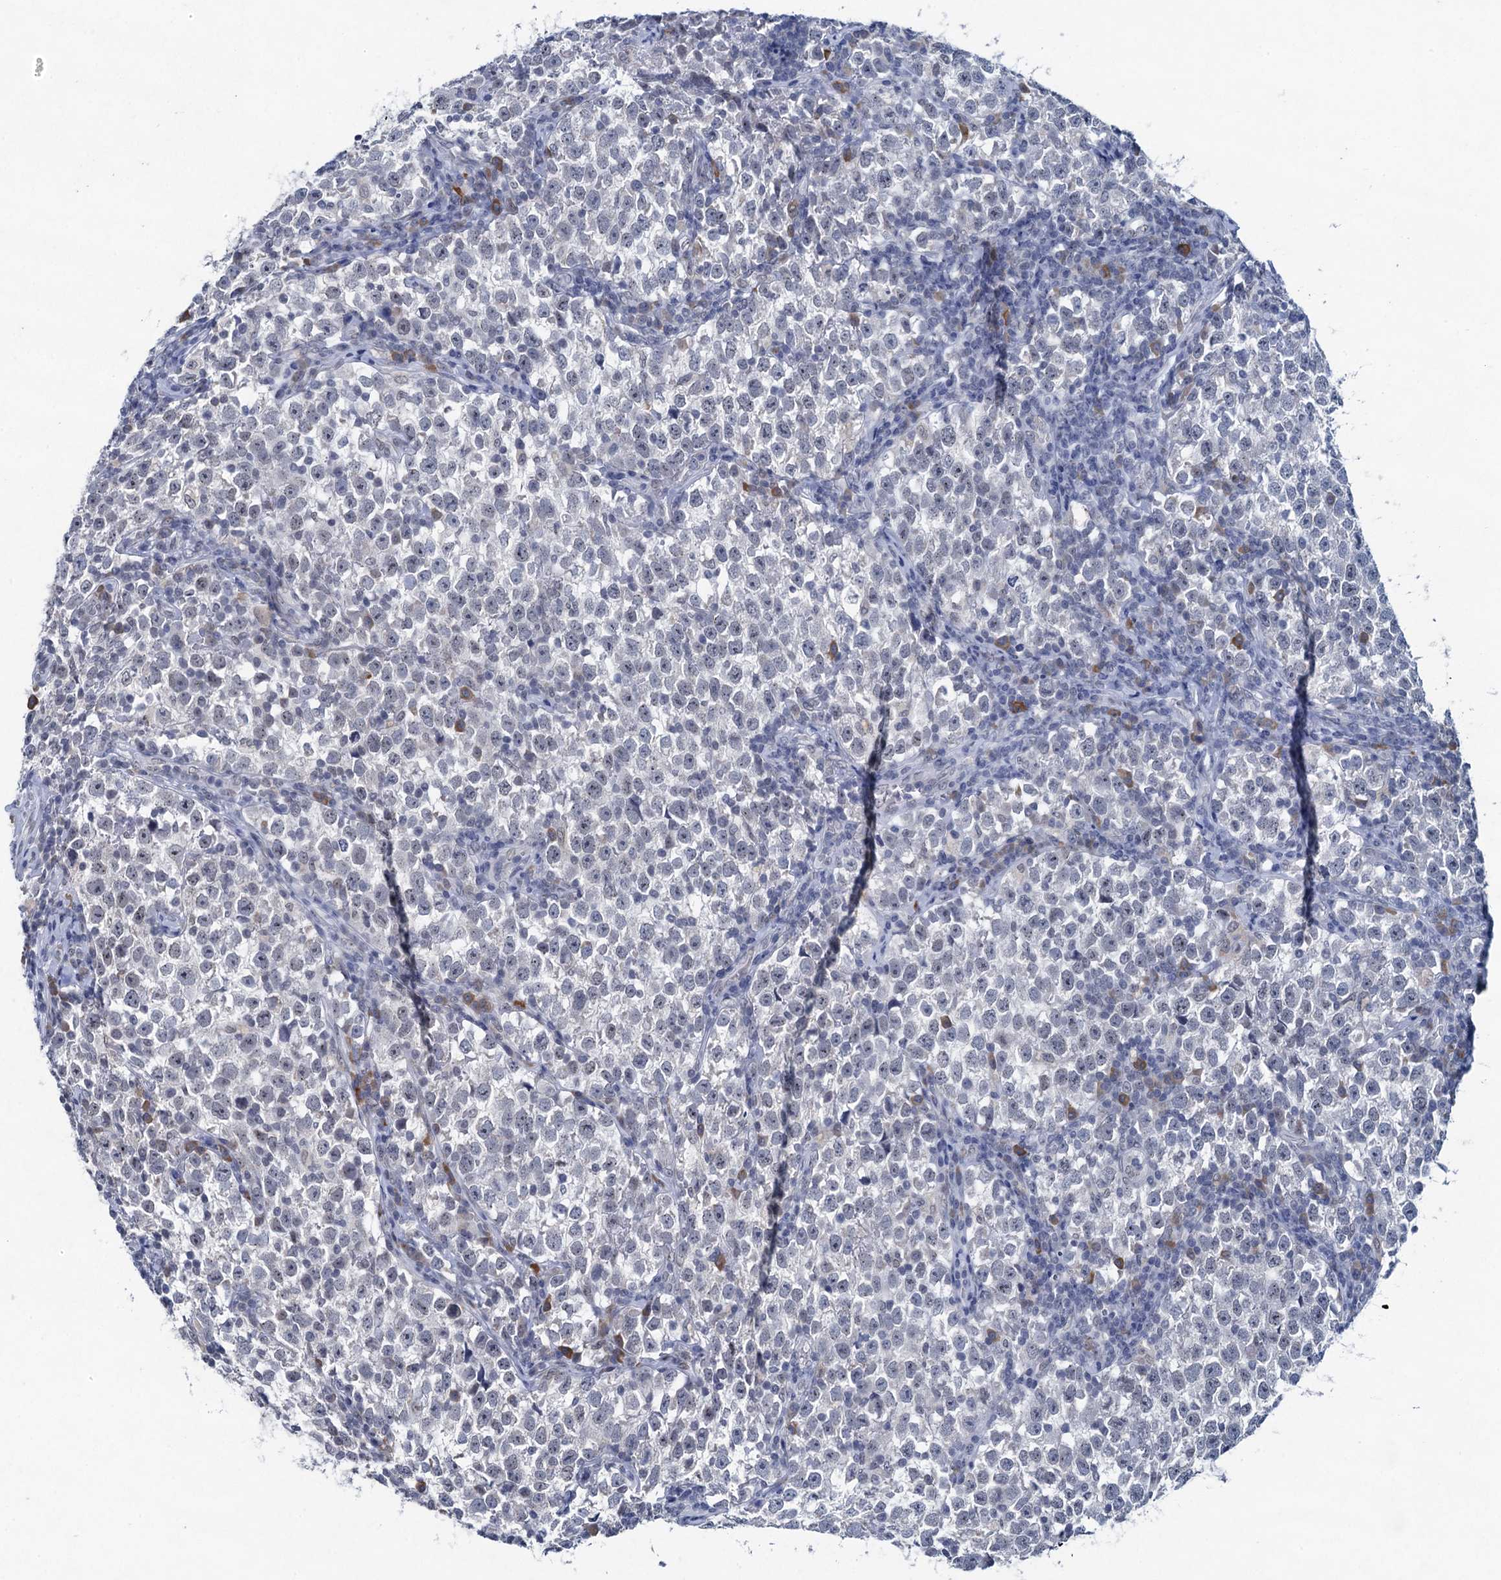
{"staining": {"intensity": "negative", "quantity": "none", "location": "none"}, "tissue": "testis cancer", "cell_type": "Tumor cells", "image_type": "cancer", "snomed": [{"axis": "morphology", "description": "Normal tissue, NOS"}, {"axis": "morphology", "description": "Seminoma, NOS"}, {"axis": "topography", "description": "Testis"}], "caption": "The IHC histopathology image has no significant positivity in tumor cells of seminoma (testis) tissue. Brightfield microscopy of immunohistochemistry stained with DAB (brown) and hematoxylin (blue), captured at high magnification.", "gene": "HAPSTR1", "patient": {"sex": "male", "age": 43}}